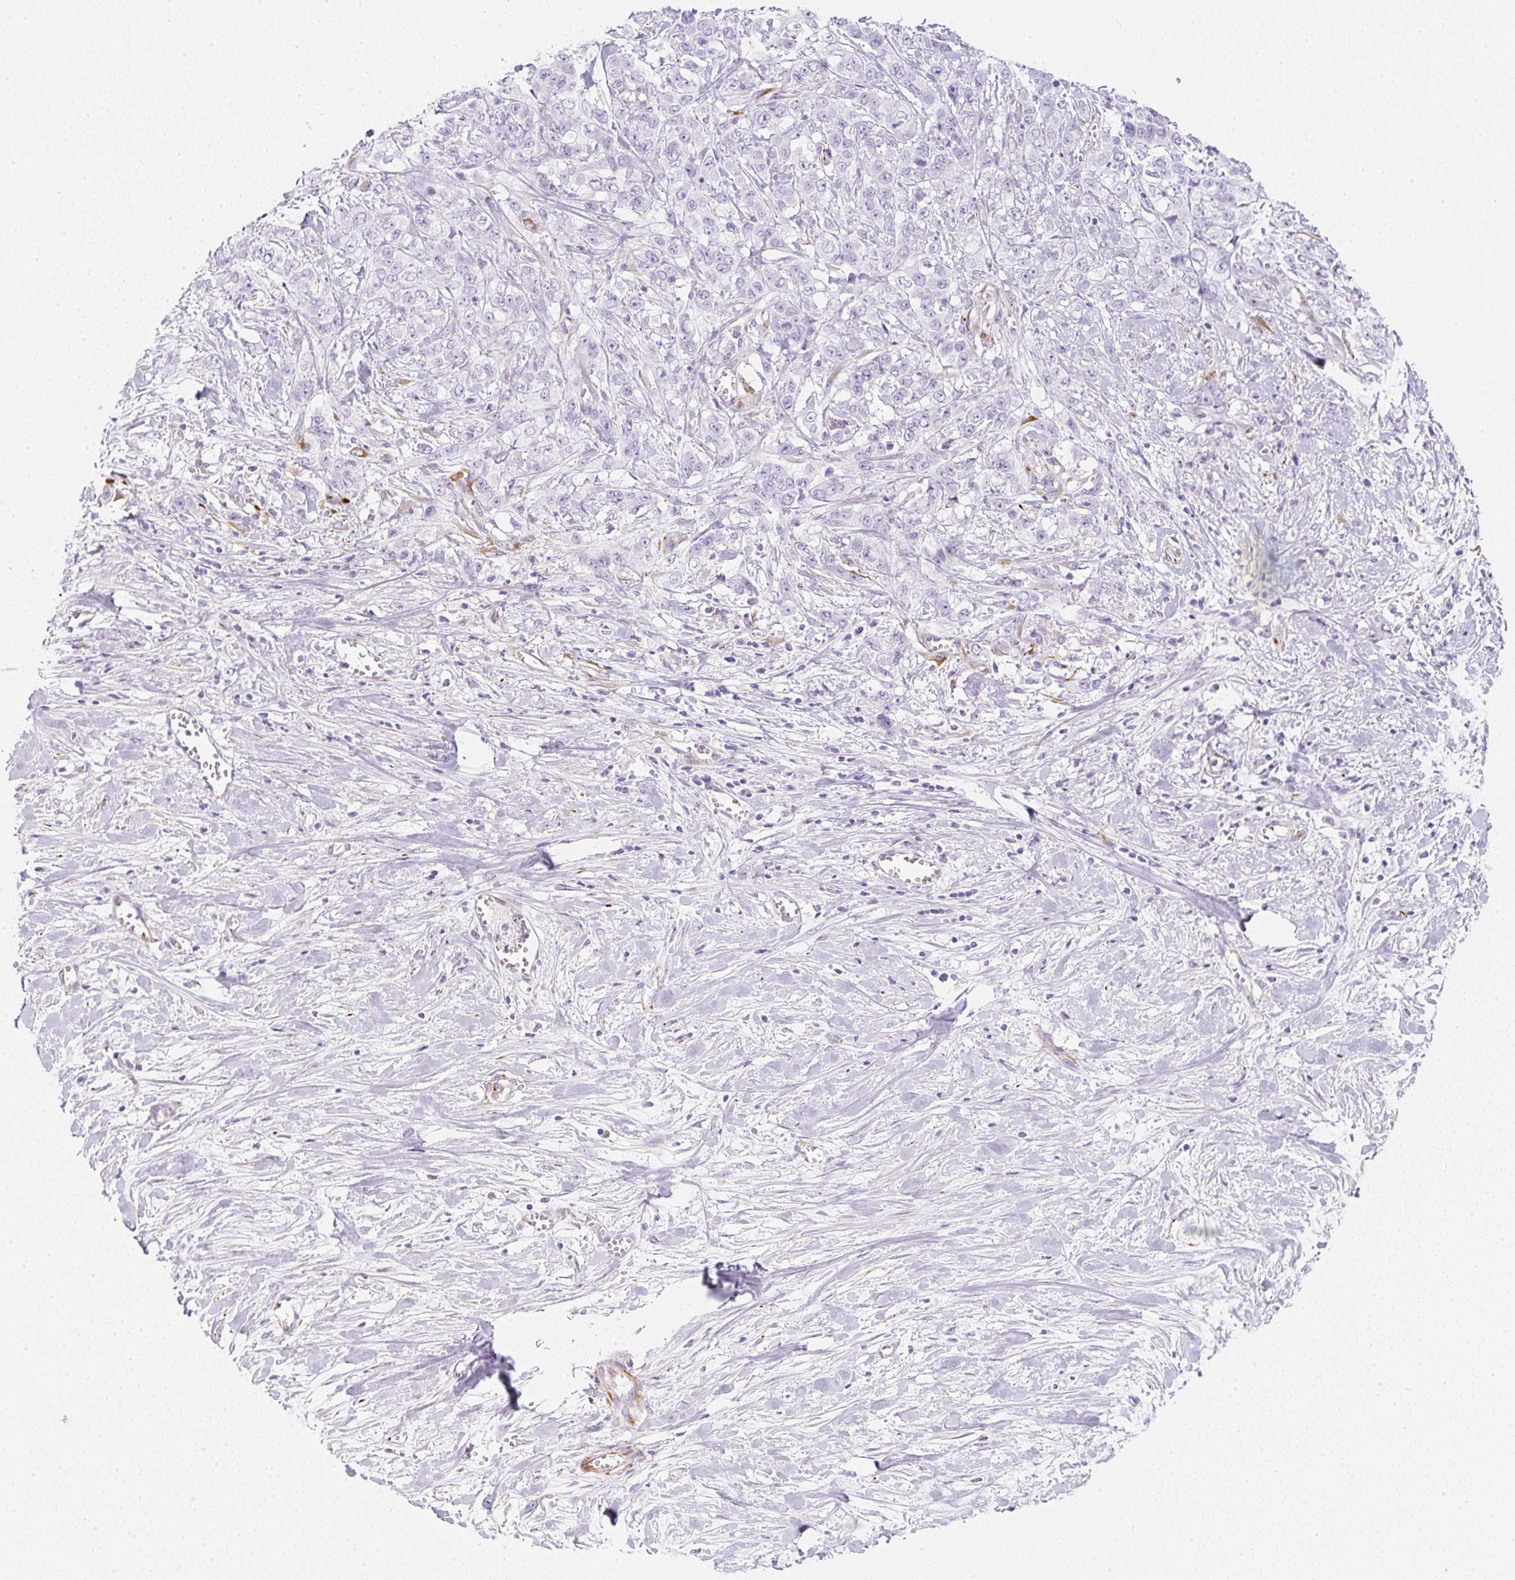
{"staining": {"intensity": "negative", "quantity": "none", "location": "none"}, "tissue": "stomach cancer", "cell_type": "Tumor cells", "image_type": "cancer", "snomed": [{"axis": "morphology", "description": "Adenocarcinoma, NOS"}, {"axis": "topography", "description": "Stomach, upper"}], "caption": "Immunohistochemical staining of human stomach adenocarcinoma displays no significant staining in tumor cells. (DAB (3,3'-diaminobenzidine) immunohistochemistry (IHC) visualized using brightfield microscopy, high magnification).", "gene": "ZNF689", "patient": {"sex": "male", "age": 62}}